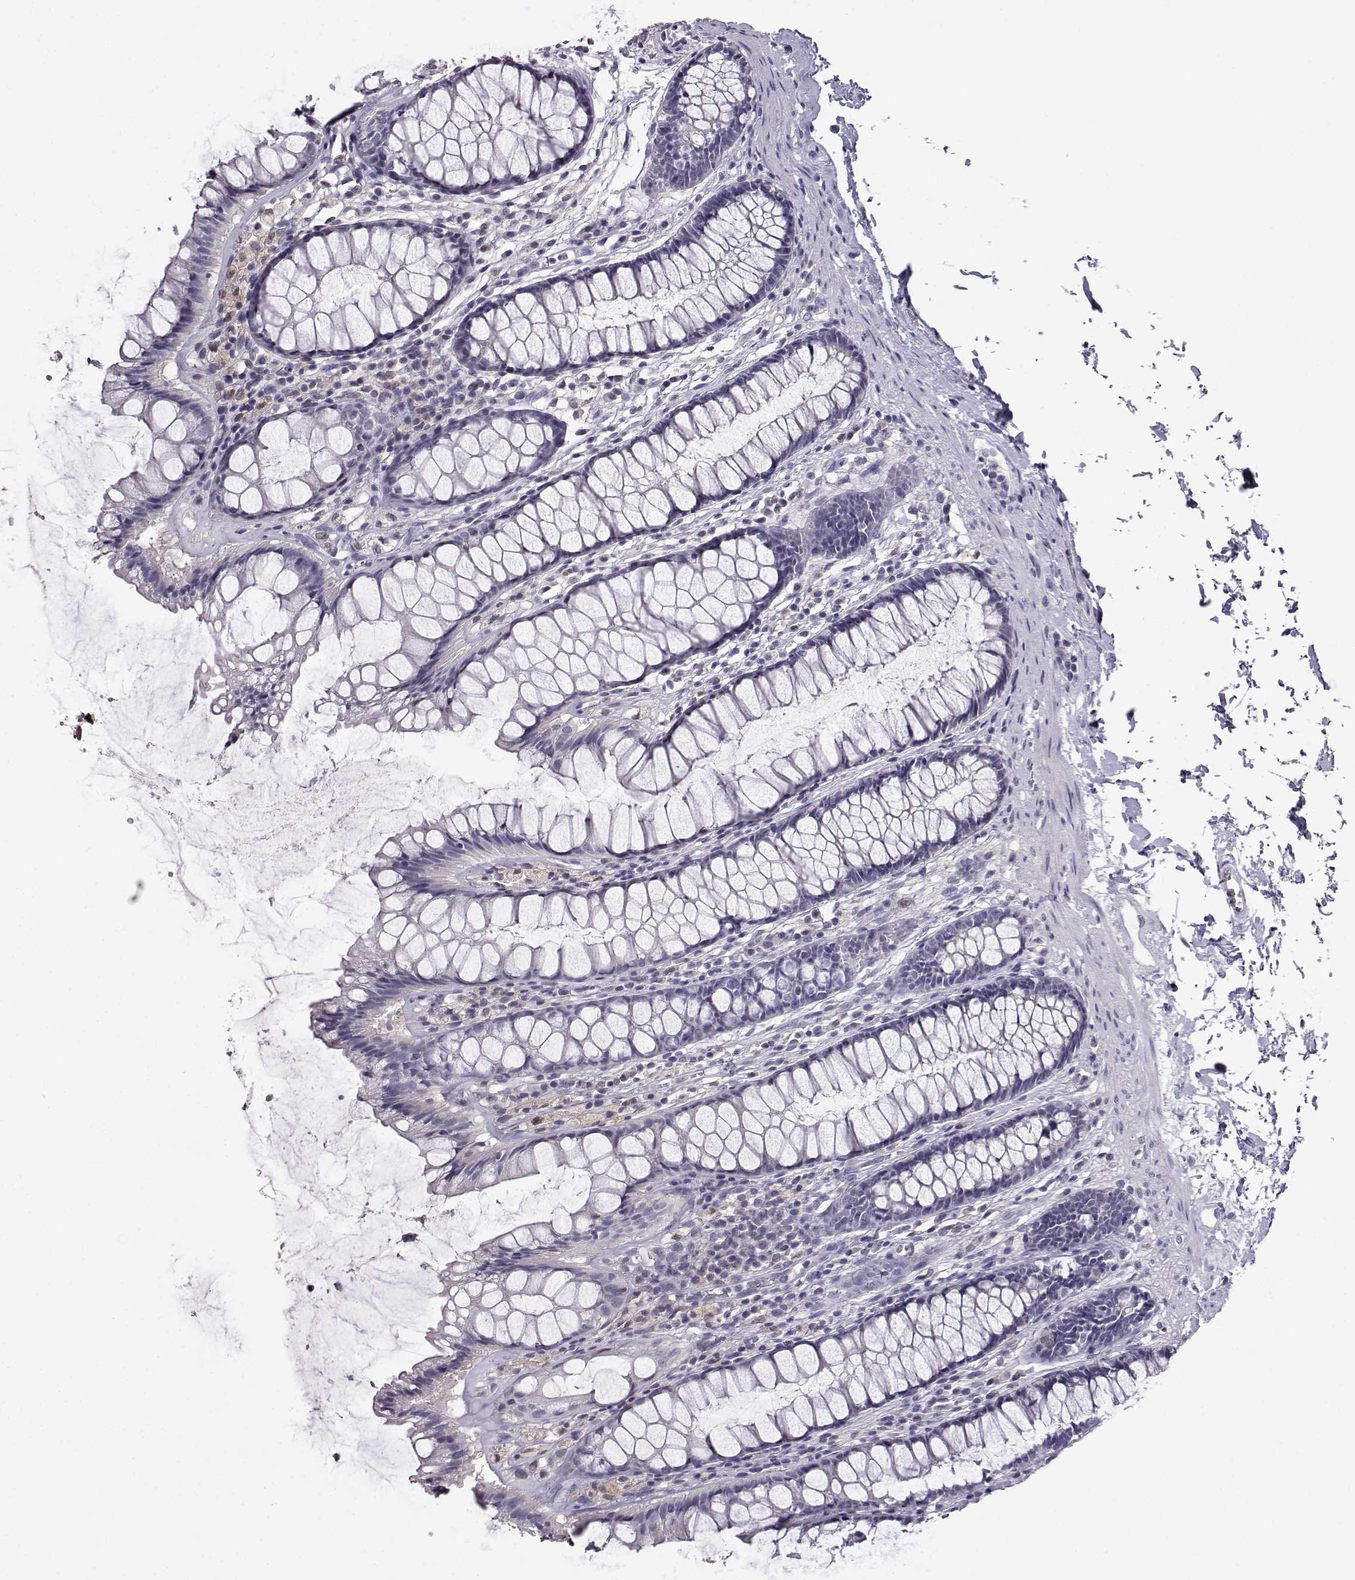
{"staining": {"intensity": "negative", "quantity": "none", "location": "none"}, "tissue": "rectum", "cell_type": "Glandular cells", "image_type": "normal", "snomed": [{"axis": "morphology", "description": "Normal tissue, NOS"}, {"axis": "topography", "description": "Rectum"}], "caption": "Immunohistochemistry (IHC) of unremarkable human rectum displays no expression in glandular cells. (IHC, brightfield microscopy, high magnification).", "gene": "AKR1B1", "patient": {"sex": "male", "age": 72}}